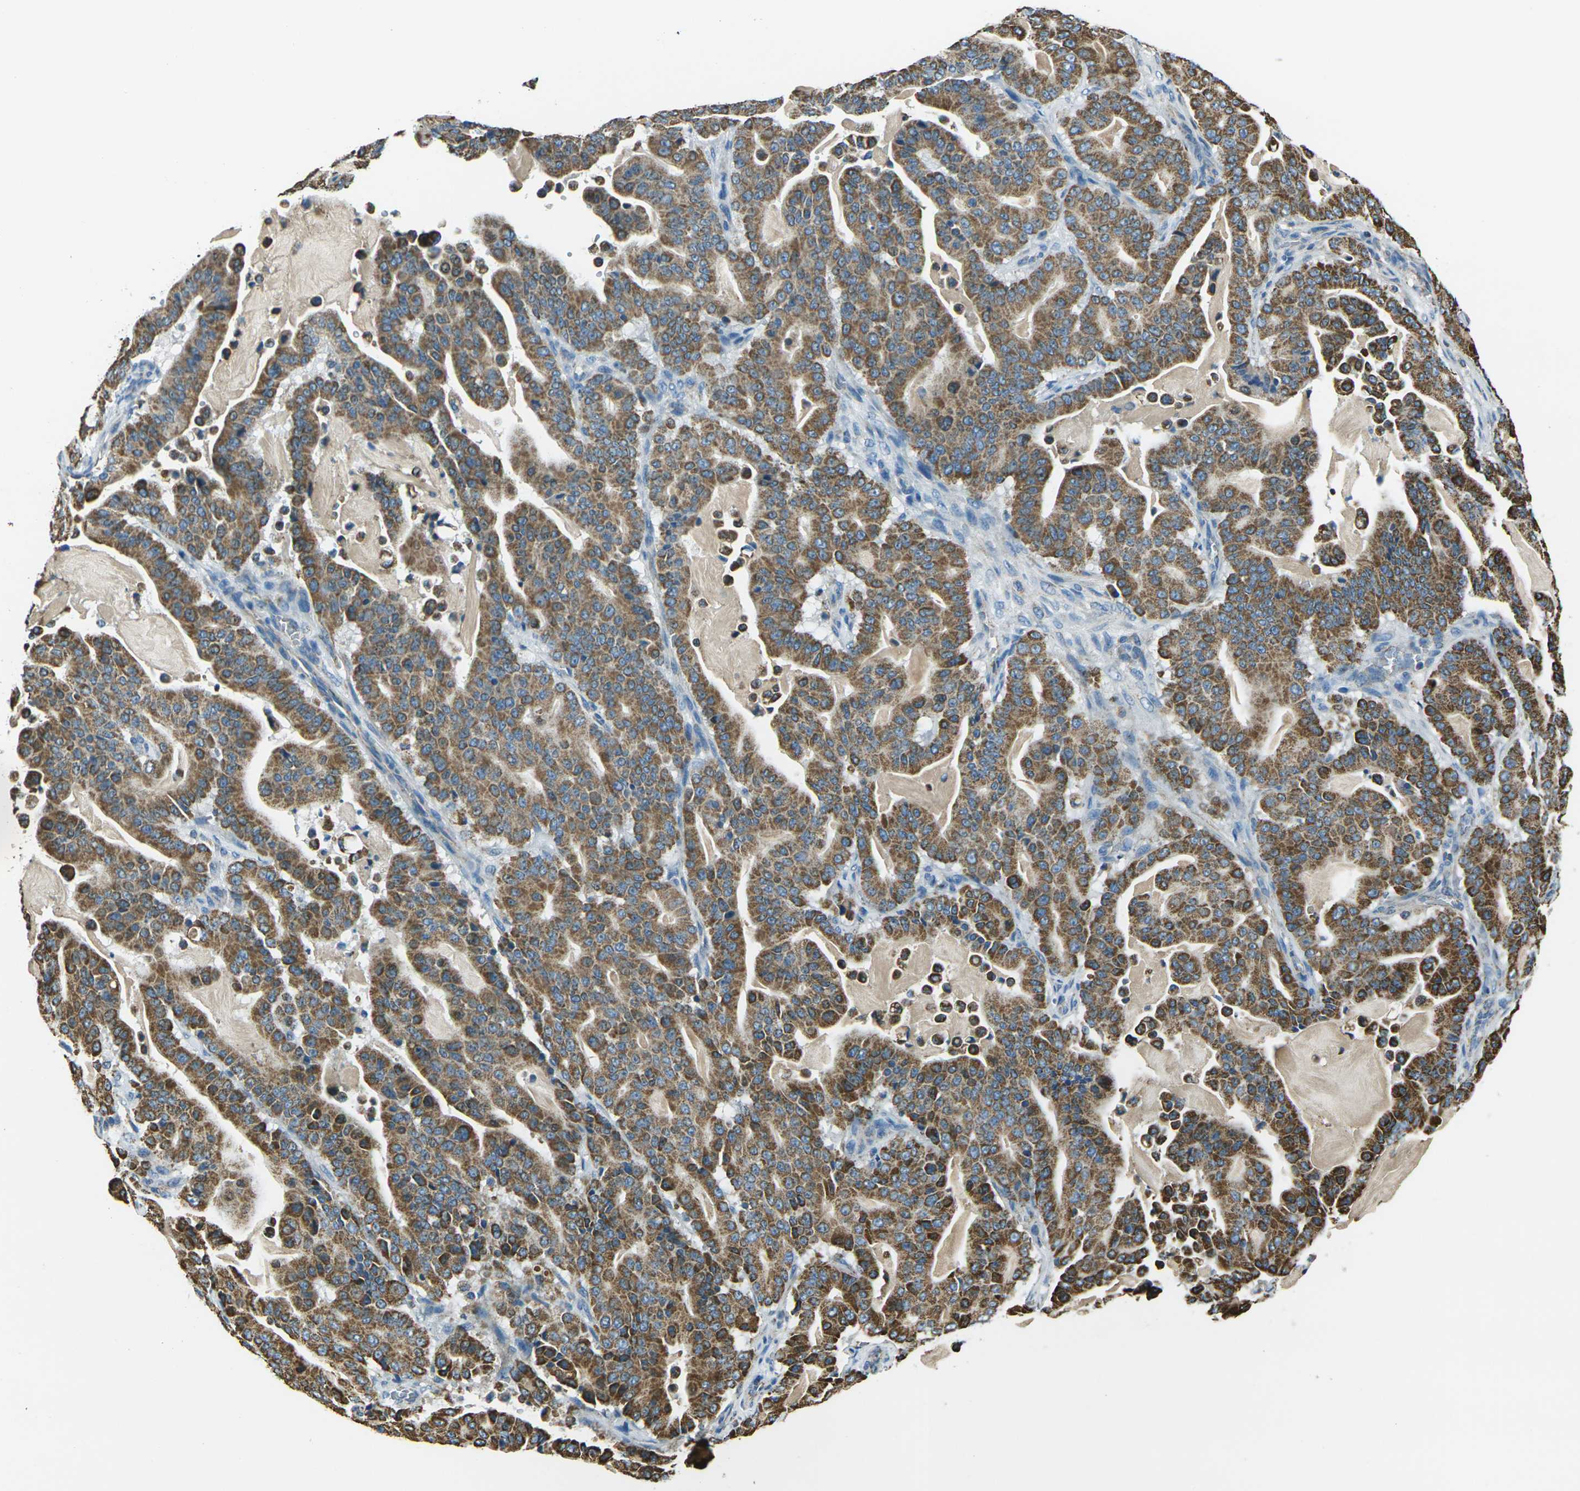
{"staining": {"intensity": "moderate", "quantity": ">75%", "location": "cytoplasmic/membranous"}, "tissue": "pancreatic cancer", "cell_type": "Tumor cells", "image_type": "cancer", "snomed": [{"axis": "morphology", "description": "Adenocarcinoma, NOS"}, {"axis": "topography", "description": "Pancreas"}], "caption": "This image shows immunohistochemistry staining of human pancreatic adenocarcinoma, with medium moderate cytoplasmic/membranous expression in approximately >75% of tumor cells.", "gene": "IRF3", "patient": {"sex": "male", "age": 63}}